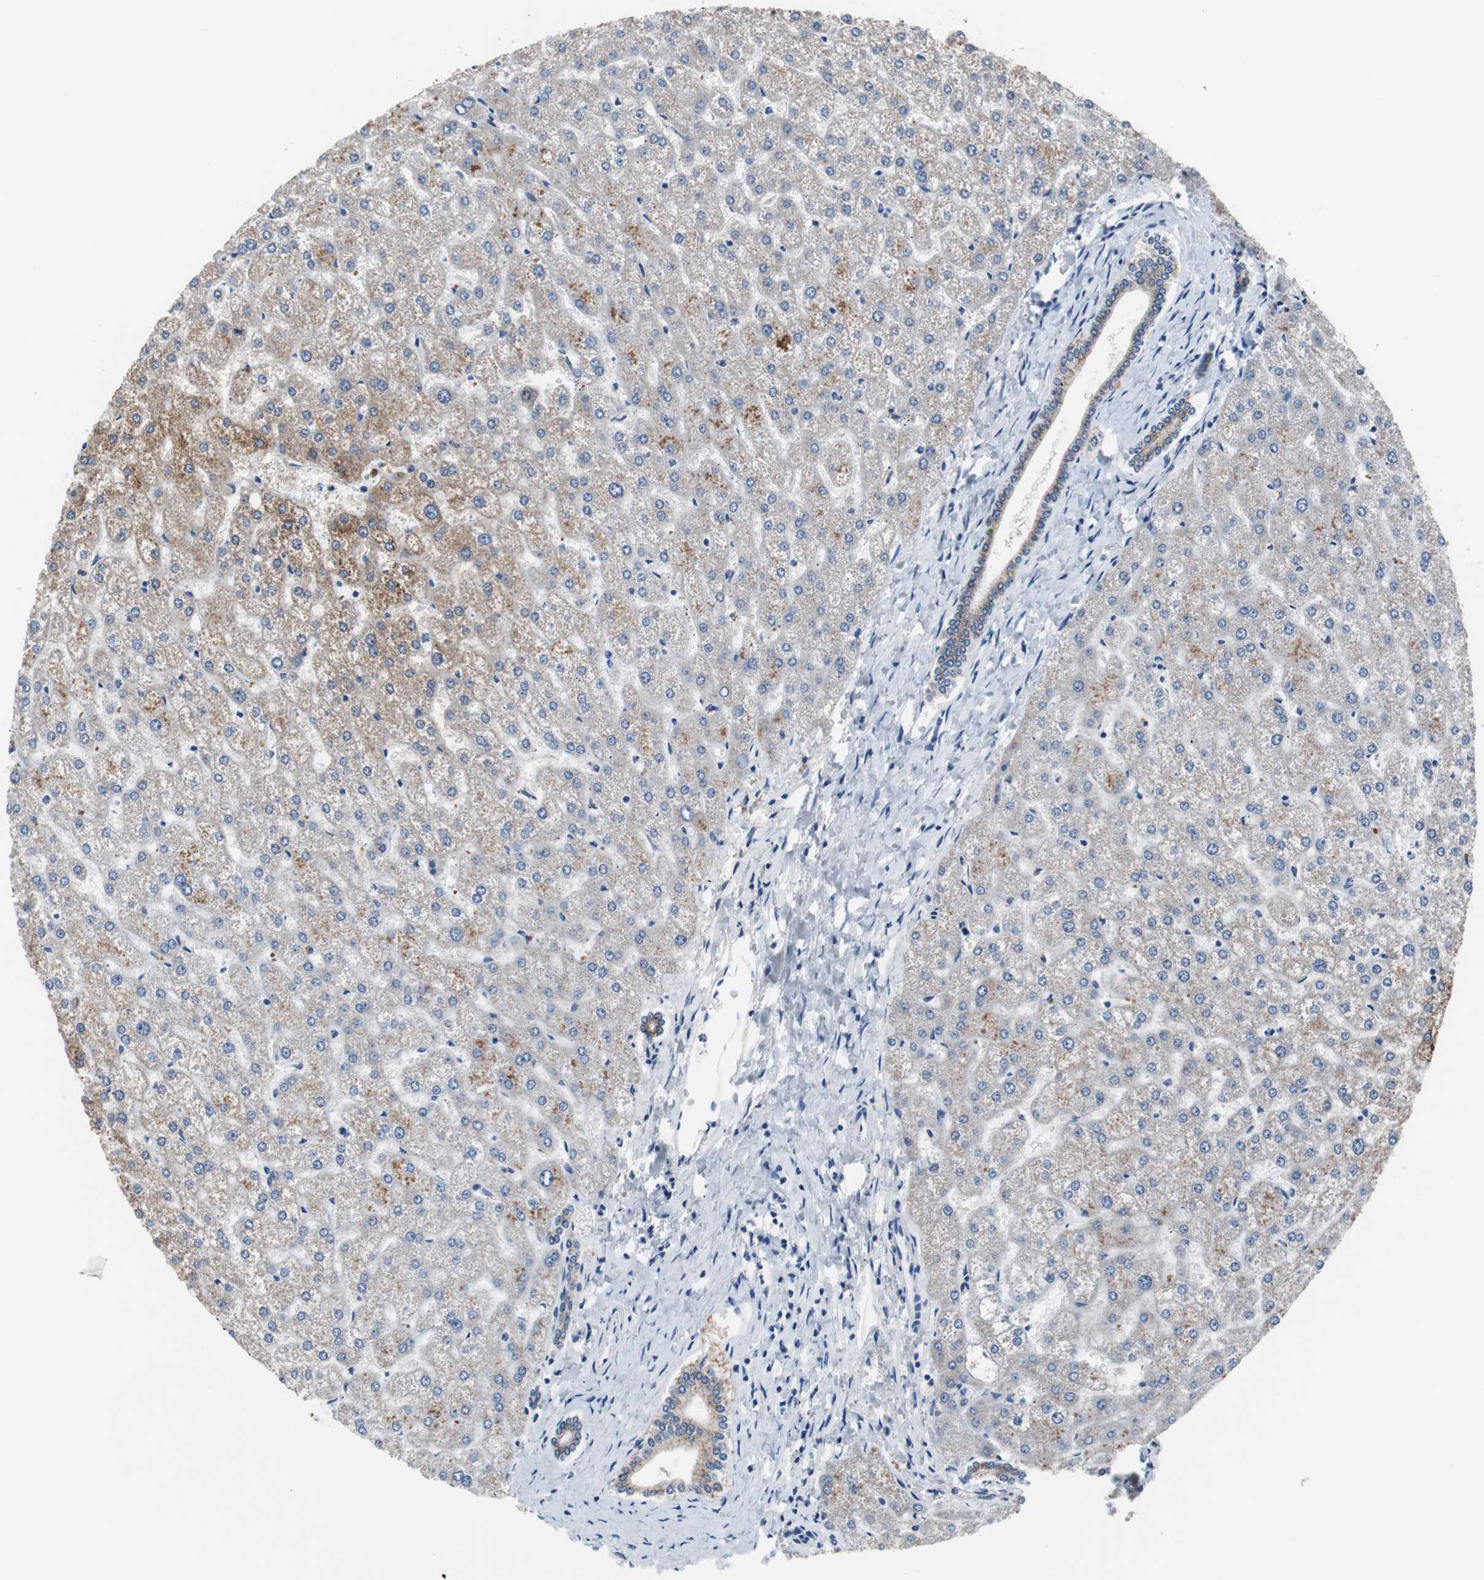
{"staining": {"intensity": "weak", "quantity": "25%-75%", "location": "cytoplasmic/membranous"}, "tissue": "liver", "cell_type": "Cholangiocytes", "image_type": "normal", "snomed": [{"axis": "morphology", "description": "Normal tissue, NOS"}, {"axis": "topography", "description": "Liver"}], "caption": "Brown immunohistochemical staining in normal liver reveals weak cytoplasmic/membranous expression in approximately 25%-75% of cholangiocytes.", "gene": "TP63", "patient": {"sex": "female", "age": 32}}